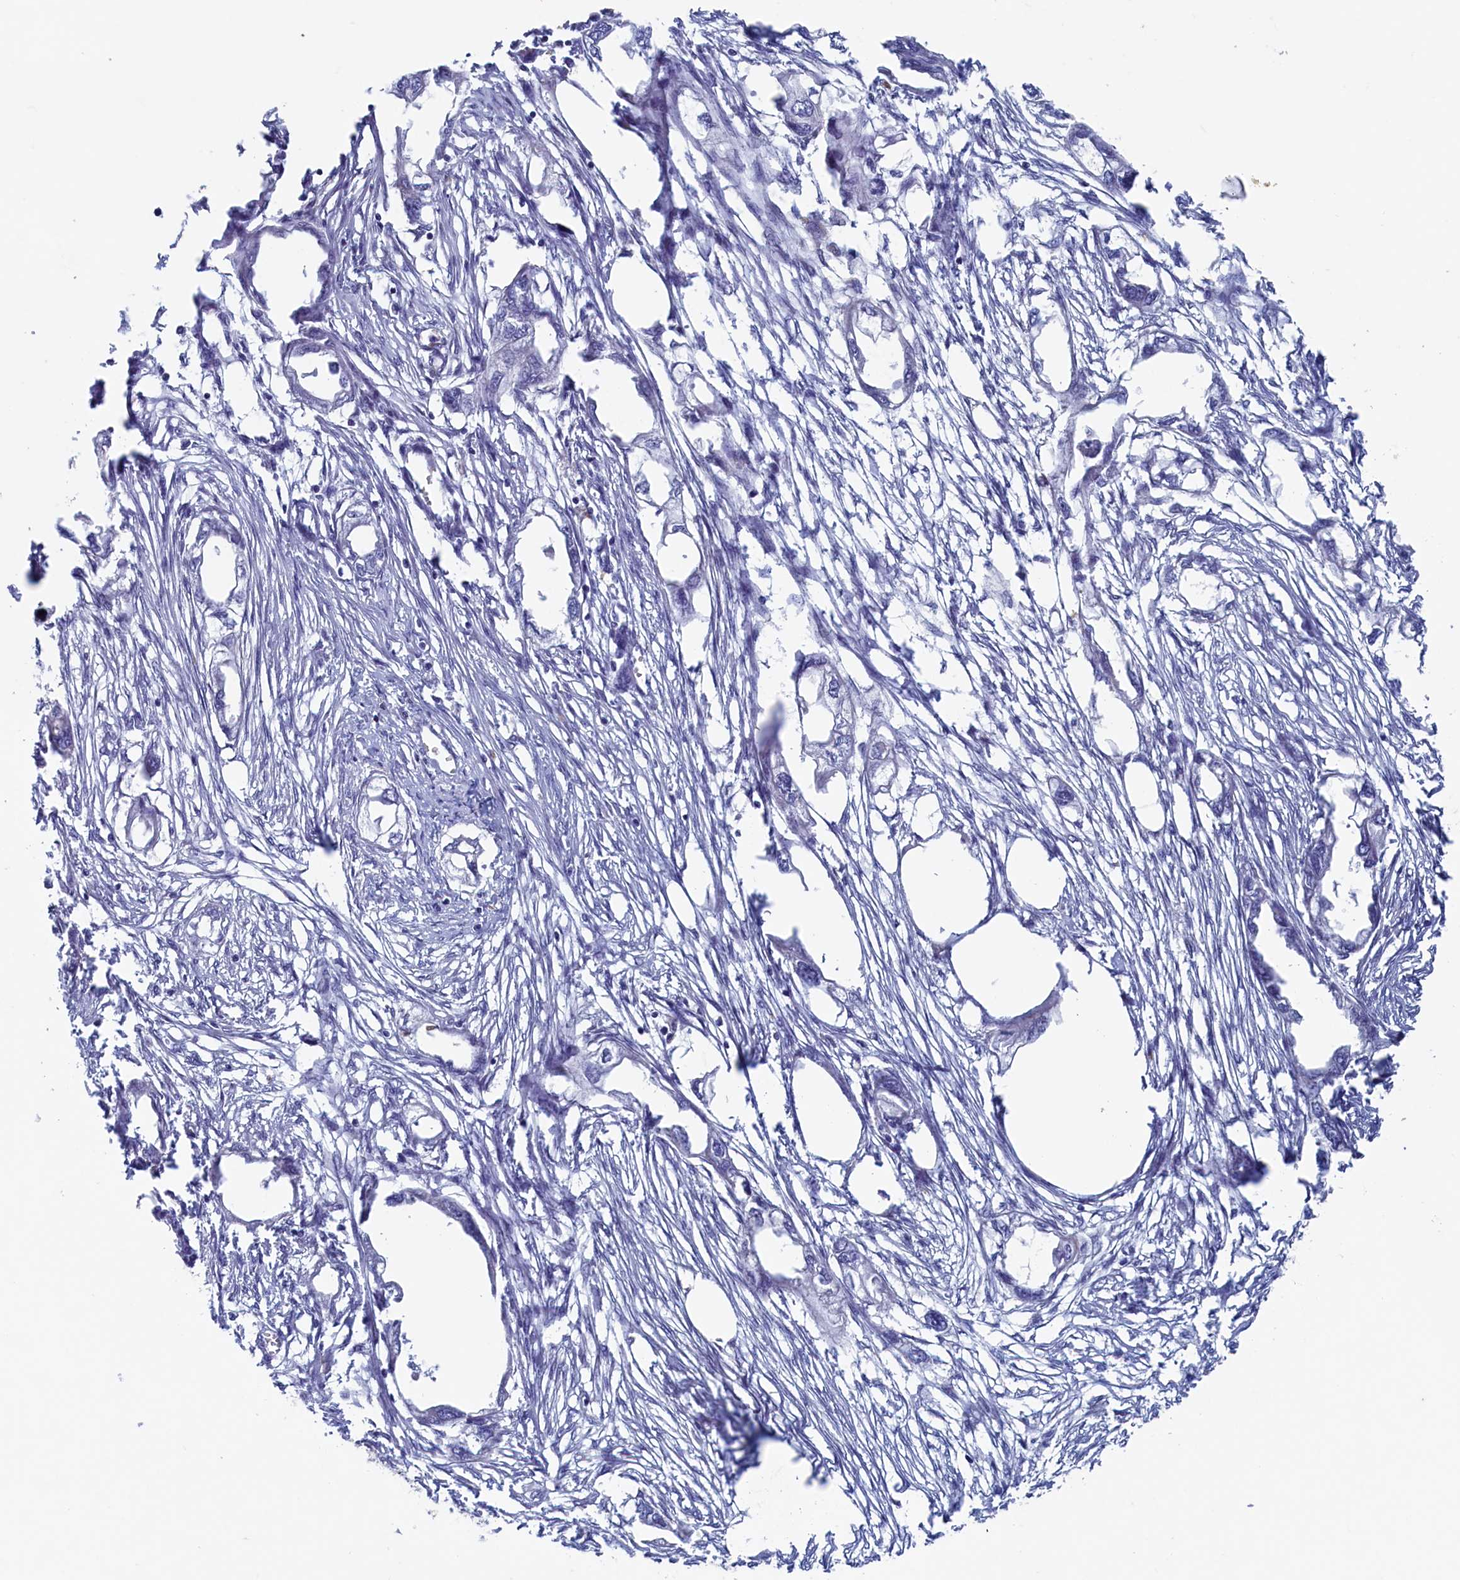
{"staining": {"intensity": "negative", "quantity": "none", "location": "none"}, "tissue": "endometrial cancer", "cell_type": "Tumor cells", "image_type": "cancer", "snomed": [{"axis": "morphology", "description": "Adenocarcinoma, NOS"}, {"axis": "morphology", "description": "Adenocarcinoma, metastatic, NOS"}, {"axis": "topography", "description": "Adipose tissue"}, {"axis": "topography", "description": "Endometrium"}], "caption": "Photomicrograph shows no protein staining in tumor cells of endometrial adenocarcinoma tissue.", "gene": "WDR76", "patient": {"sex": "female", "age": 67}}